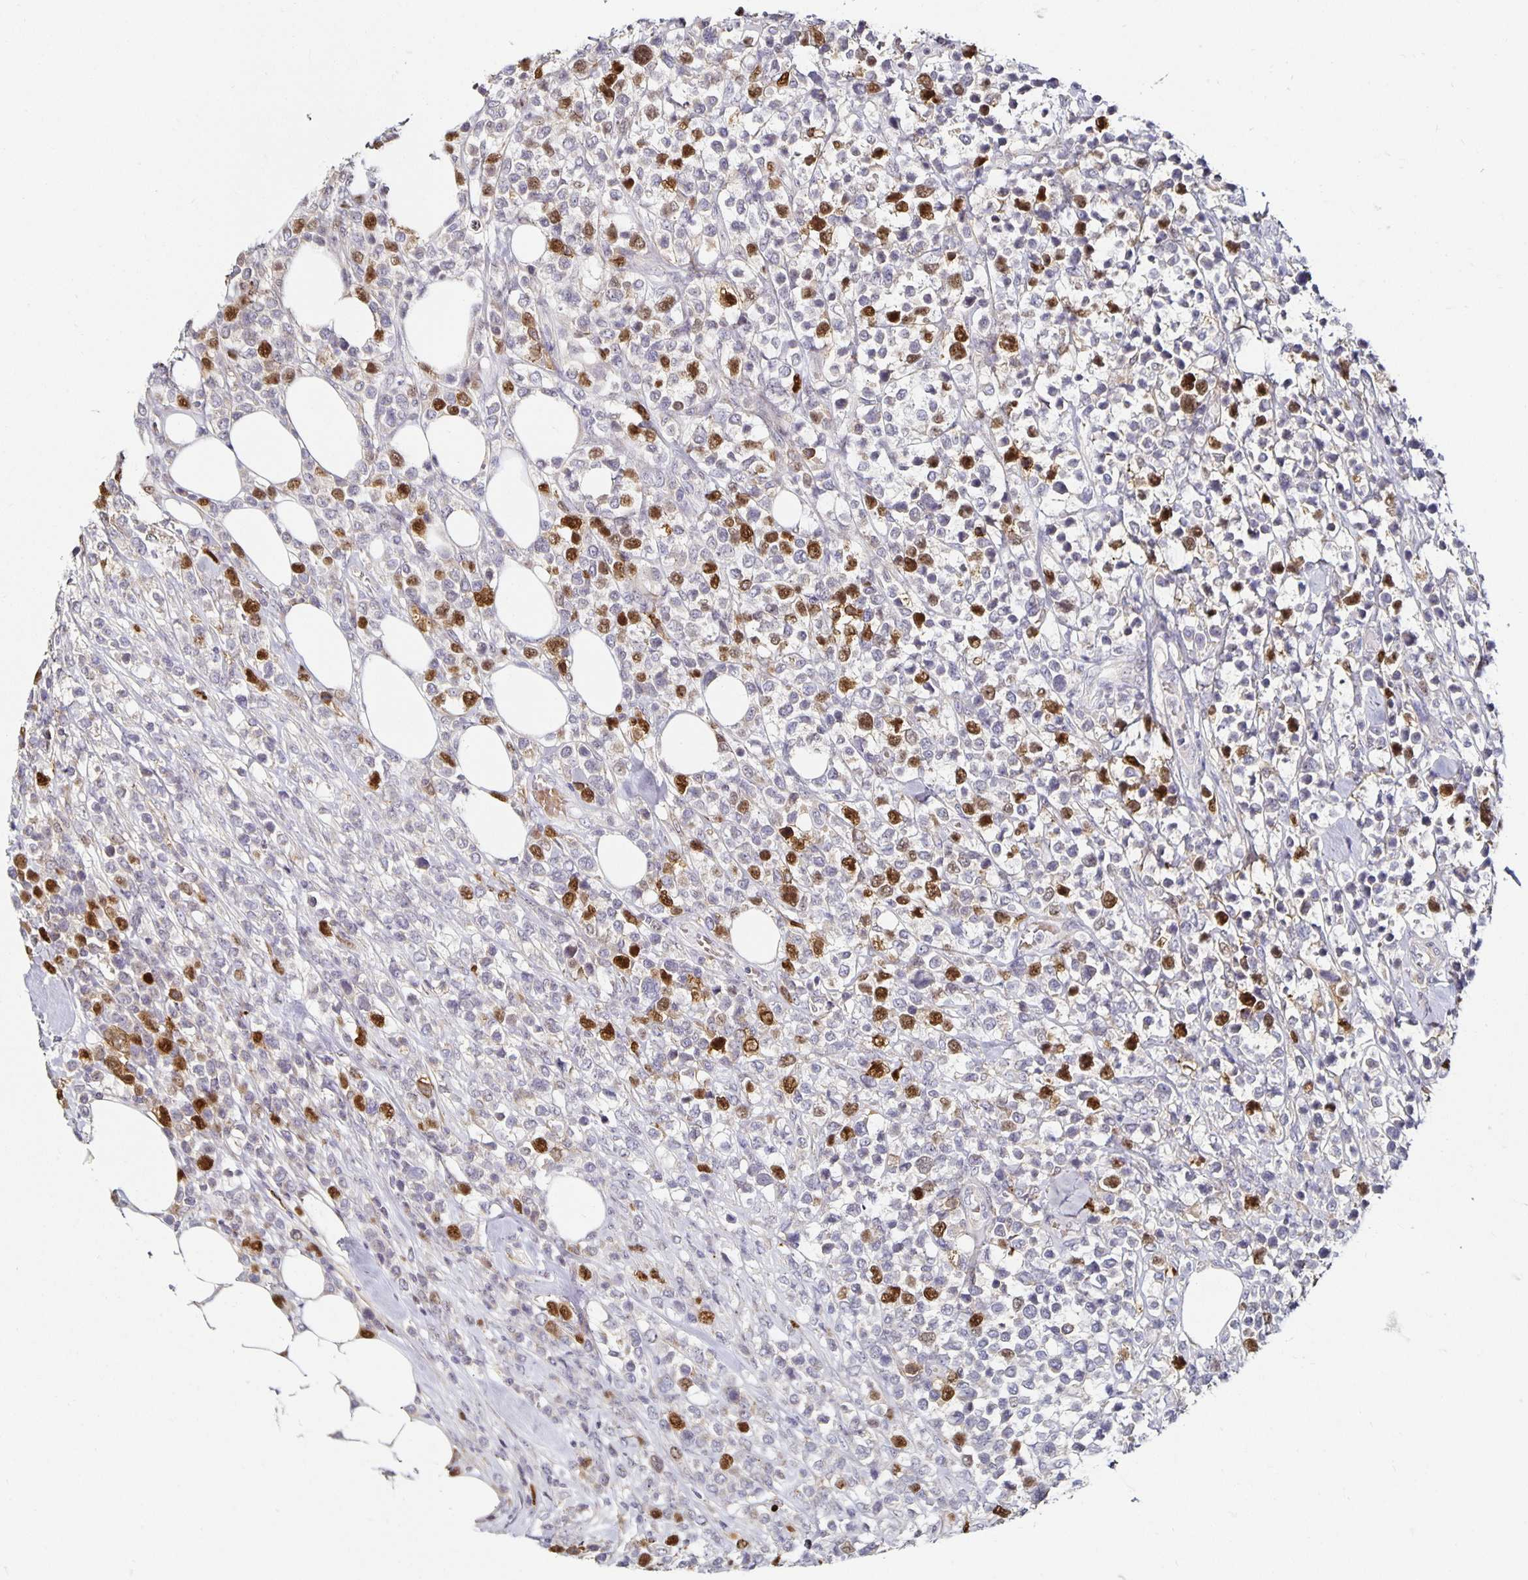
{"staining": {"intensity": "strong", "quantity": "<25%", "location": "nuclear"}, "tissue": "lymphoma", "cell_type": "Tumor cells", "image_type": "cancer", "snomed": [{"axis": "morphology", "description": "Malignant lymphoma, non-Hodgkin's type, High grade"}, {"axis": "topography", "description": "Soft tissue"}], "caption": "This image reveals lymphoma stained with IHC to label a protein in brown. The nuclear of tumor cells show strong positivity for the protein. Nuclei are counter-stained blue.", "gene": "ANLN", "patient": {"sex": "female", "age": 56}}